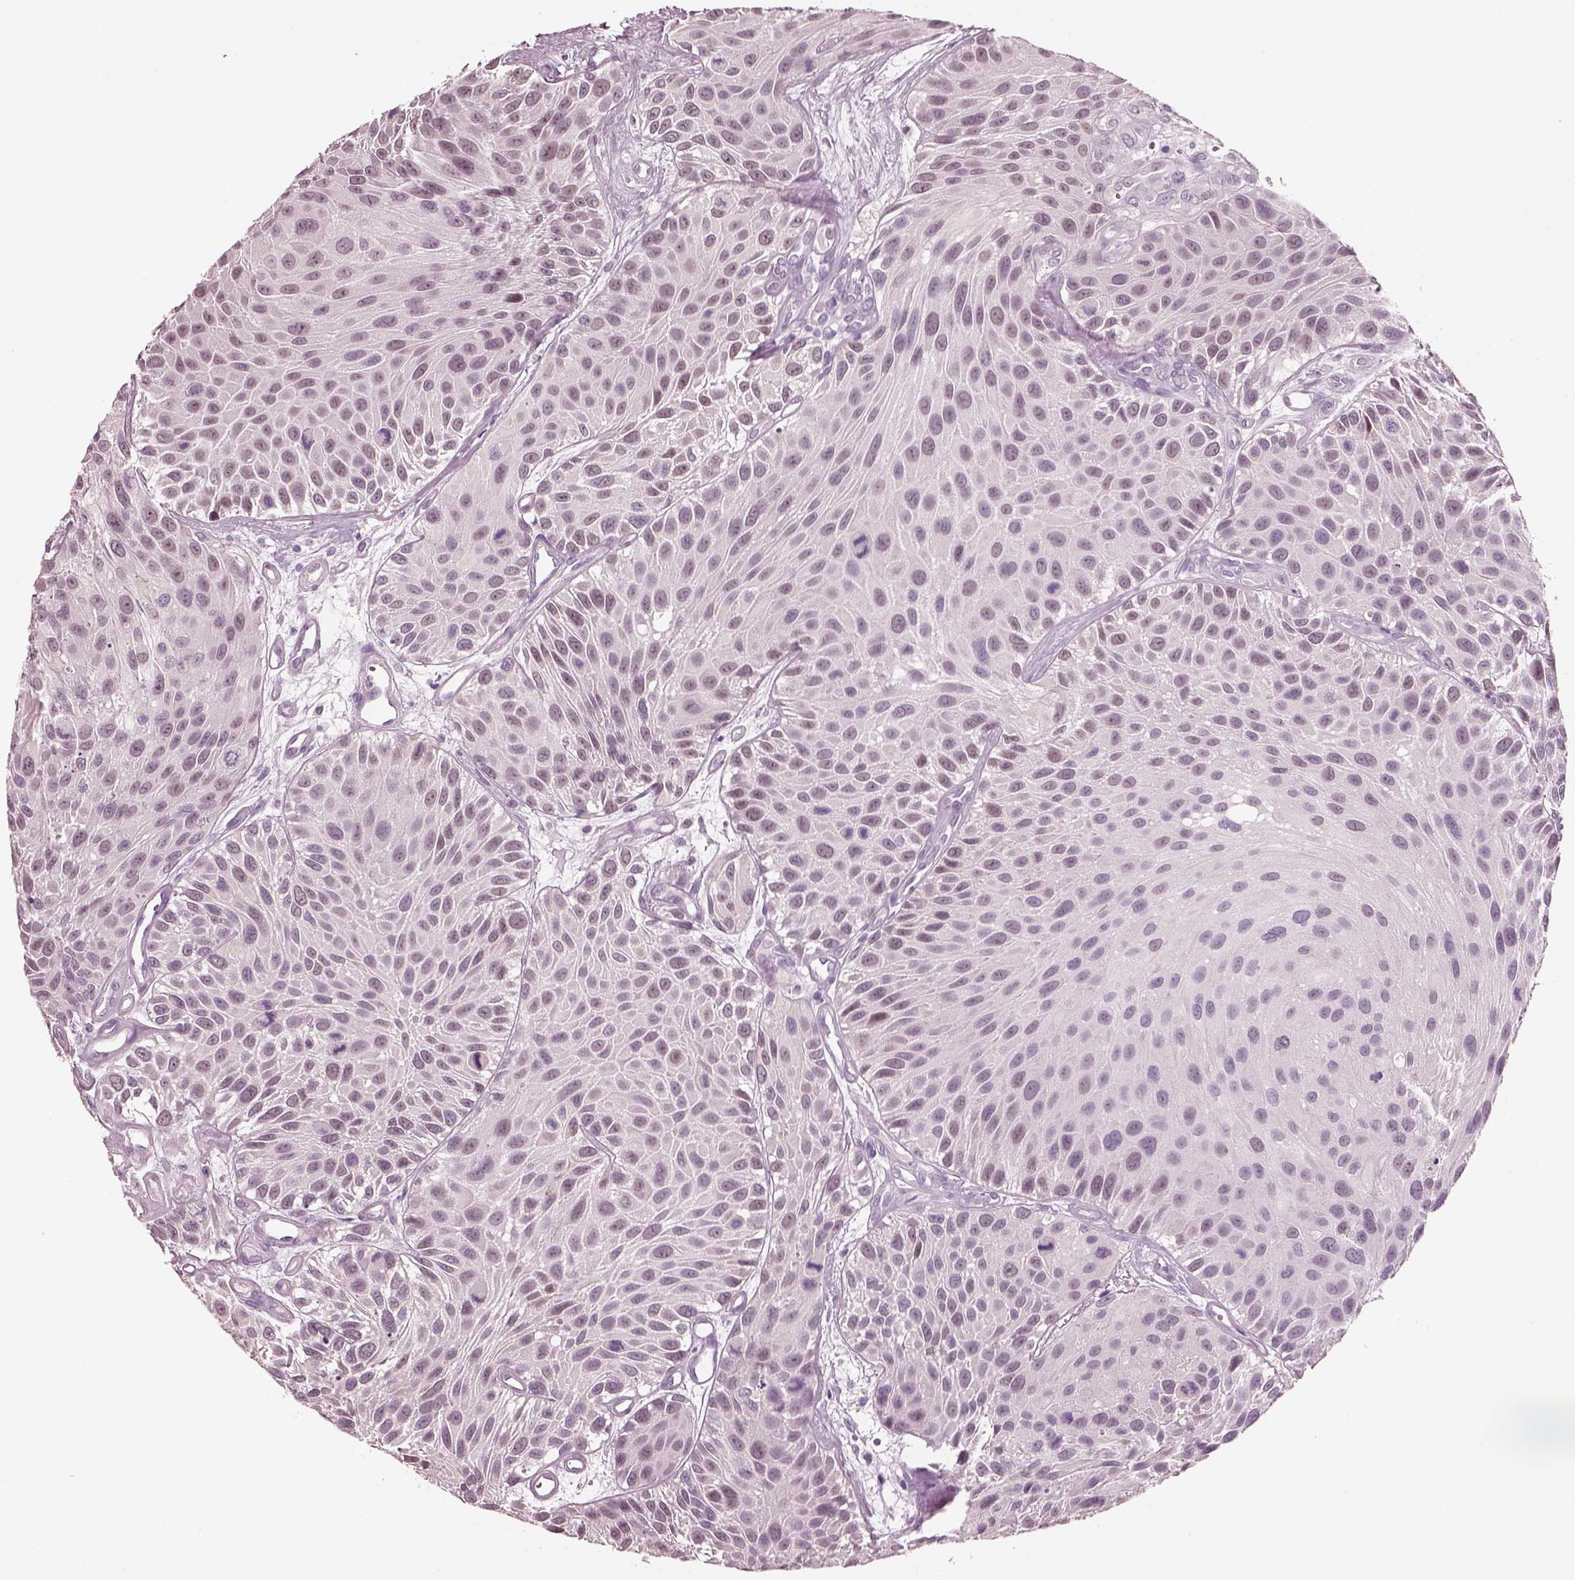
{"staining": {"intensity": "weak", "quantity": ">75%", "location": "nuclear"}, "tissue": "urothelial cancer", "cell_type": "Tumor cells", "image_type": "cancer", "snomed": [{"axis": "morphology", "description": "Urothelial carcinoma, Low grade"}, {"axis": "topography", "description": "Urinary bladder"}], "caption": "Protein staining shows weak nuclear staining in about >75% of tumor cells in urothelial cancer. The staining was performed using DAB (3,3'-diaminobenzidine) to visualize the protein expression in brown, while the nuclei were stained in blue with hematoxylin (Magnification: 20x).", "gene": "ELSPBP1", "patient": {"sex": "female", "age": 87}}